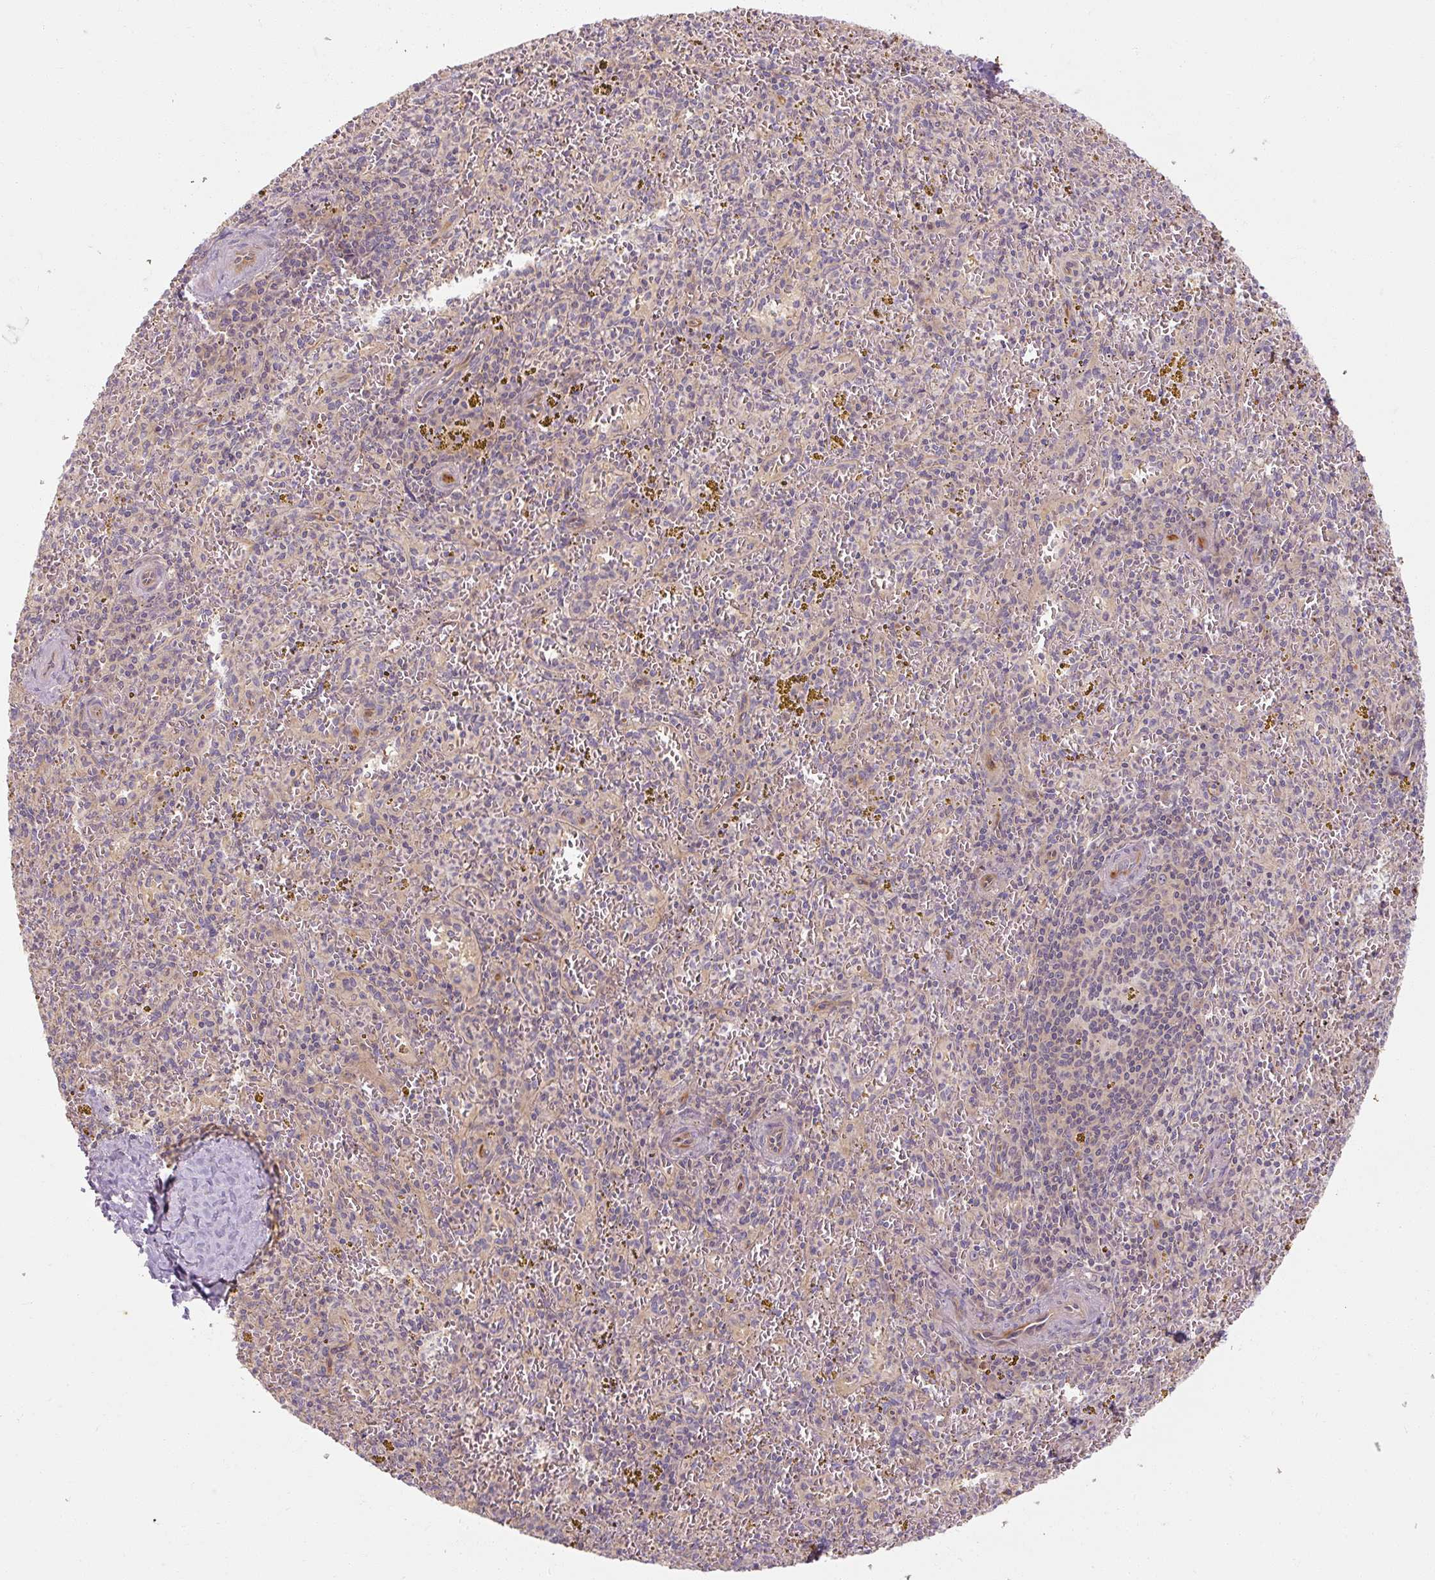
{"staining": {"intensity": "negative", "quantity": "none", "location": "none"}, "tissue": "spleen", "cell_type": "Cells in red pulp", "image_type": "normal", "snomed": [{"axis": "morphology", "description": "Normal tissue, NOS"}, {"axis": "topography", "description": "Spleen"}], "caption": "Micrograph shows no significant protein positivity in cells in red pulp of unremarkable spleen.", "gene": "RB1CC1", "patient": {"sex": "male", "age": 57}}